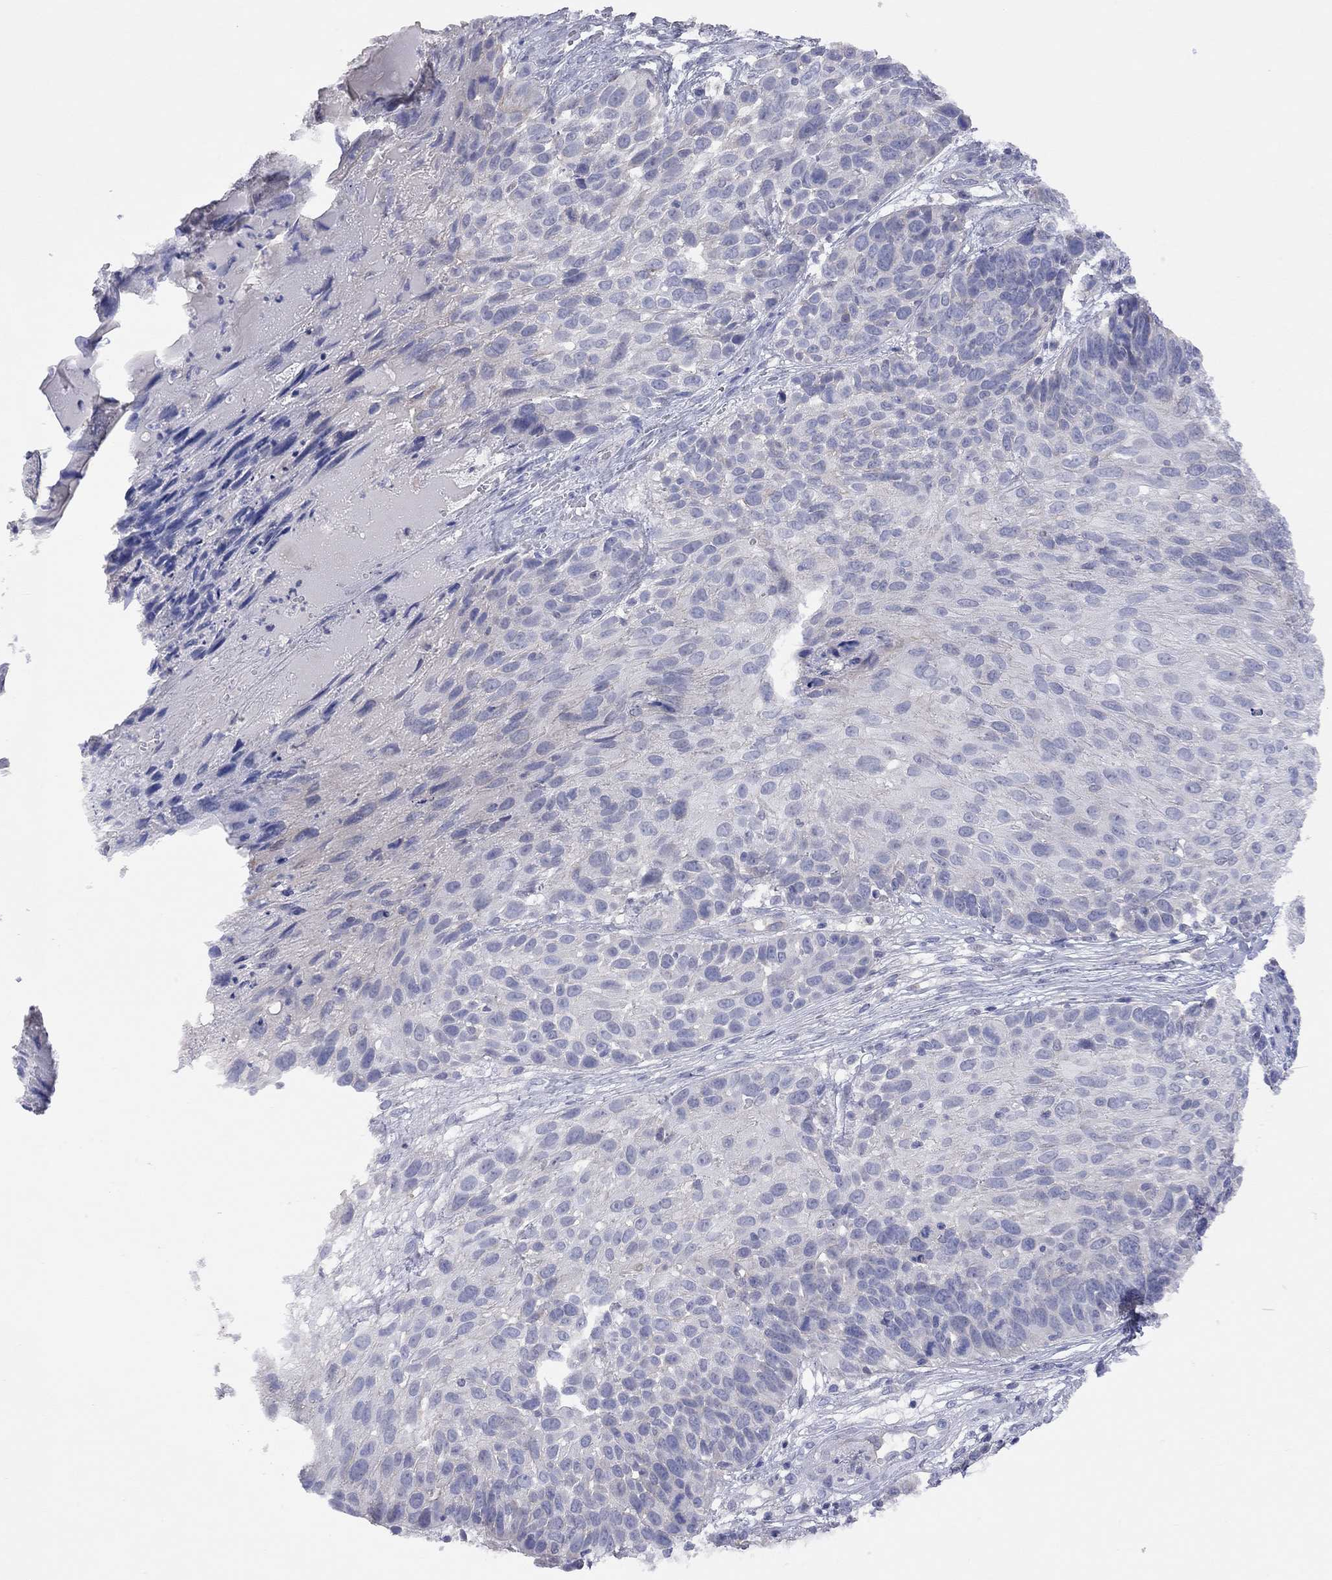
{"staining": {"intensity": "negative", "quantity": "none", "location": "none"}, "tissue": "skin cancer", "cell_type": "Tumor cells", "image_type": "cancer", "snomed": [{"axis": "morphology", "description": "Squamous cell carcinoma, NOS"}, {"axis": "topography", "description": "Skin"}], "caption": "Micrograph shows no significant protein staining in tumor cells of squamous cell carcinoma (skin).", "gene": "KCNB1", "patient": {"sex": "male", "age": 92}}